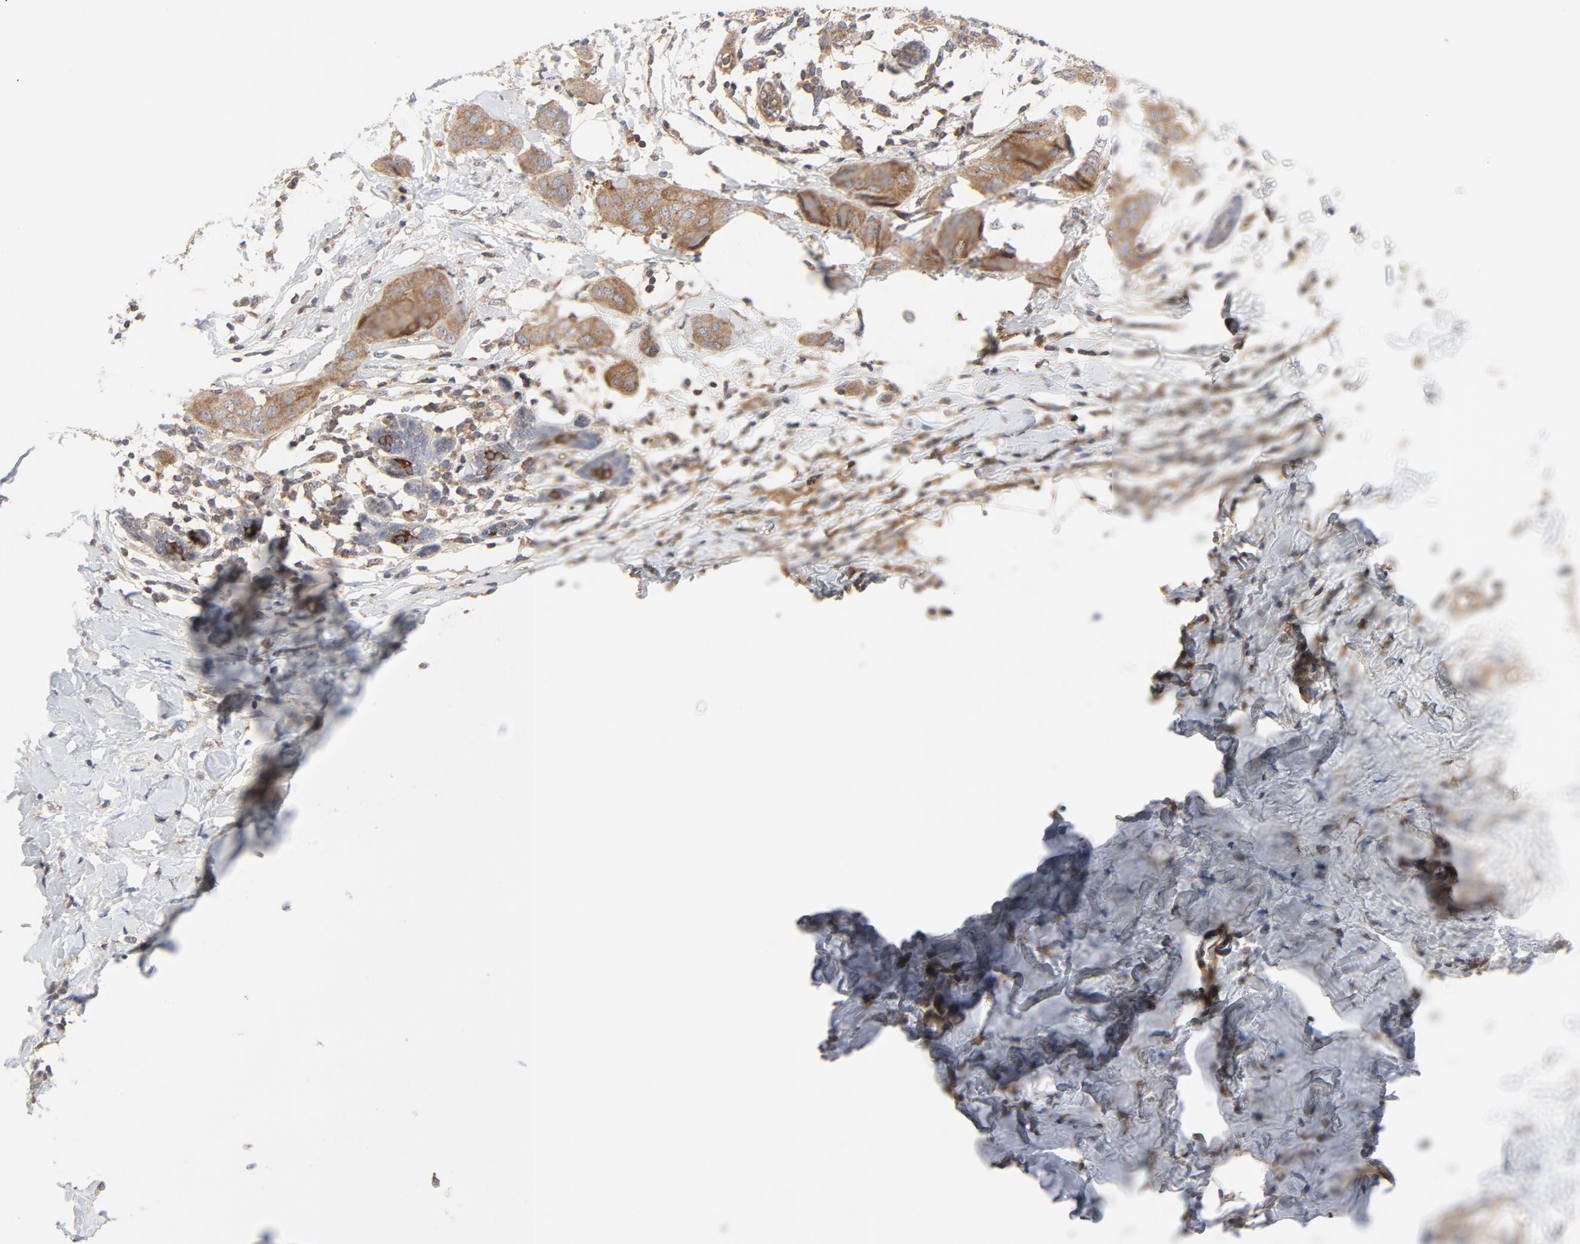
{"staining": {"intensity": "moderate", "quantity": ">75%", "location": "cytoplasmic/membranous"}, "tissue": "breast cancer", "cell_type": "Tumor cells", "image_type": "cancer", "snomed": [{"axis": "morphology", "description": "Duct carcinoma"}, {"axis": "topography", "description": "Breast"}], "caption": "A medium amount of moderate cytoplasmic/membranous expression is seen in about >75% of tumor cells in intraductal carcinoma (breast) tissue.", "gene": "RABEP1", "patient": {"sex": "female", "age": 40}}